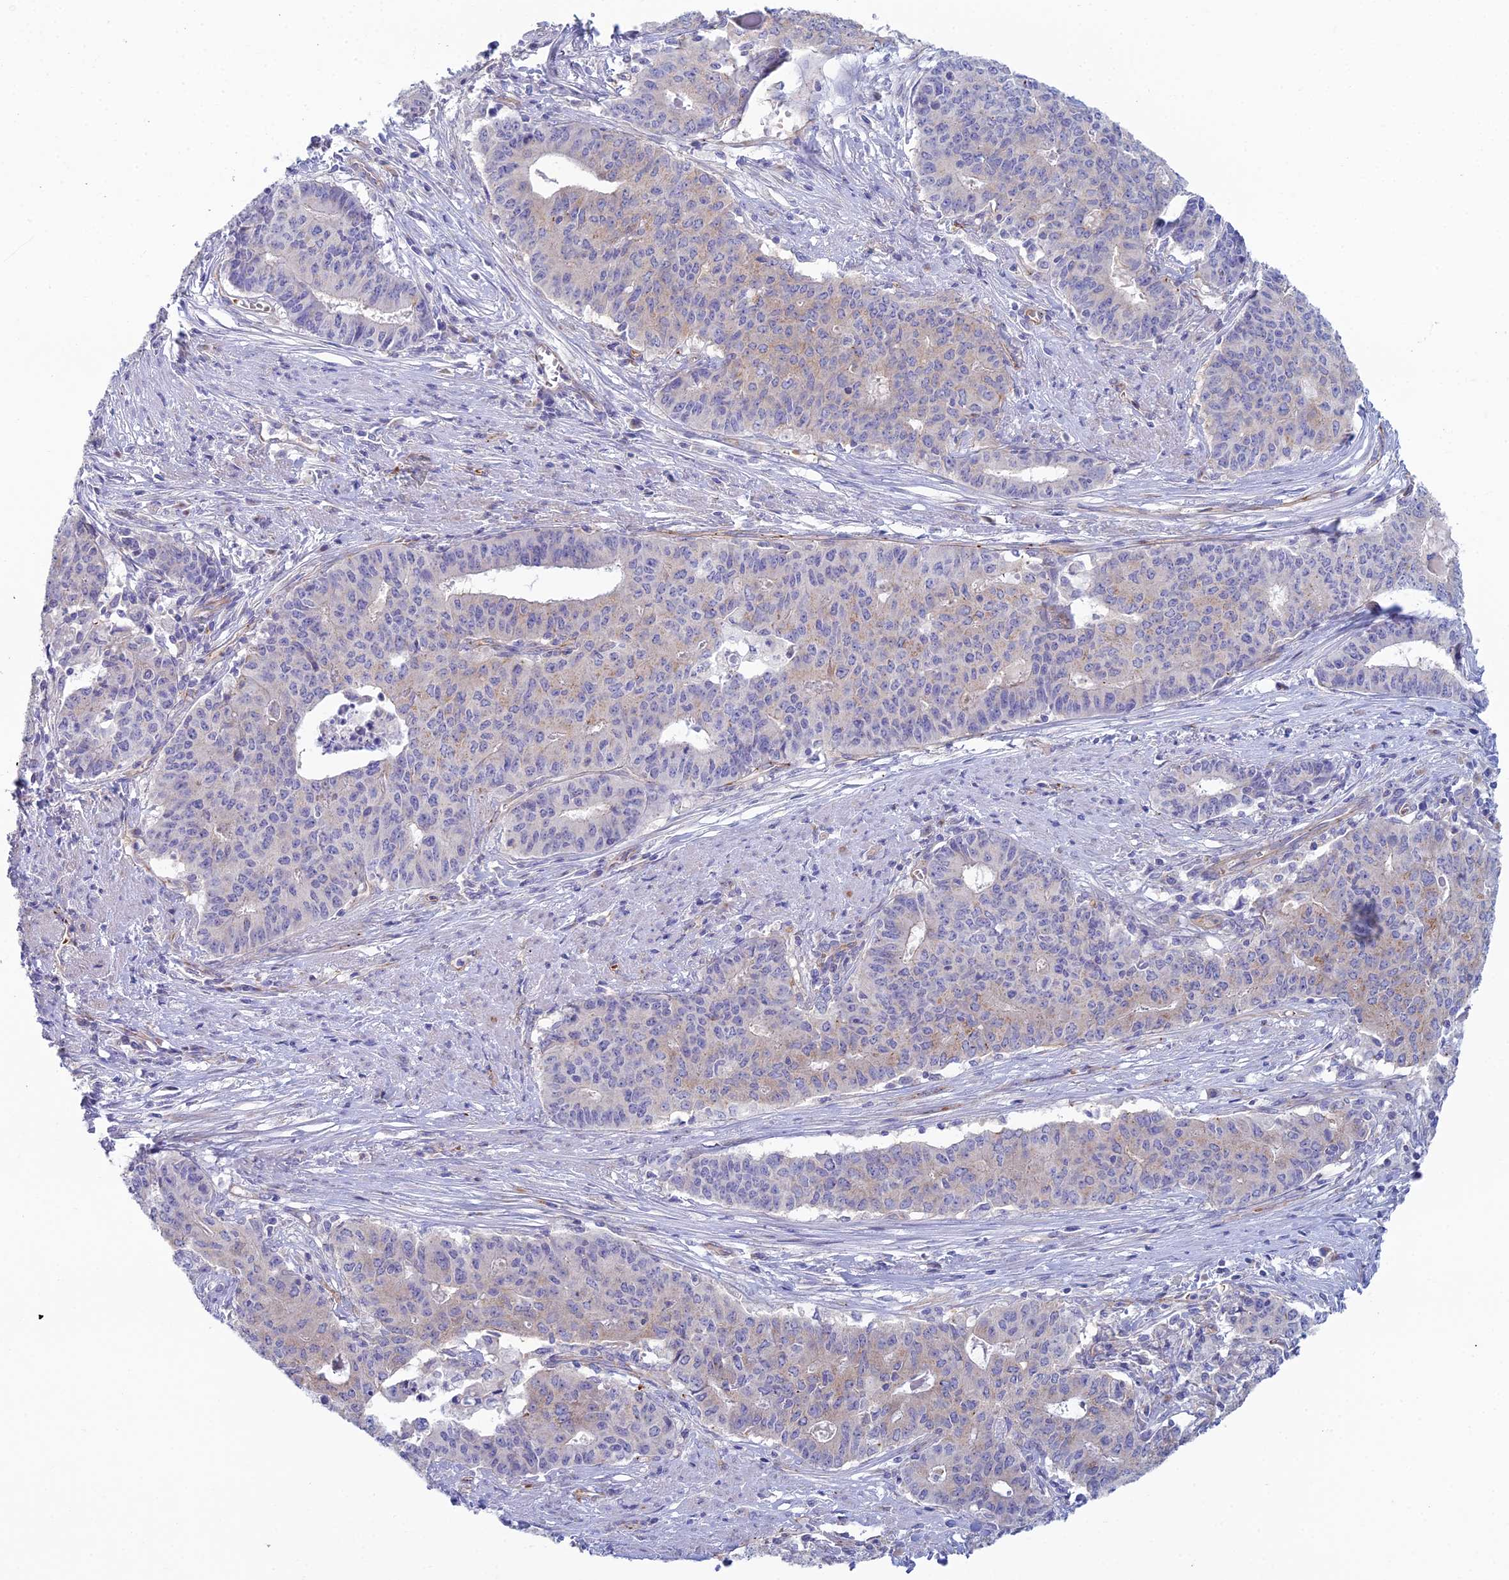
{"staining": {"intensity": "weak", "quantity": "25%-75%", "location": "cytoplasmic/membranous"}, "tissue": "endometrial cancer", "cell_type": "Tumor cells", "image_type": "cancer", "snomed": [{"axis": "morphology", "description": "Adenocarcinoma, NOS"}, {"axis": "topography", "description": "Endometrium"}], "caption": "Protein expression analysis of human endometrial cancer (adenocarcinoma) reveals weak cytoplasmic/membranous expression in about 25%-75% of tumor cells.", "gene": "ZNF564", "patient": {"sex": "female", "age": 59}}